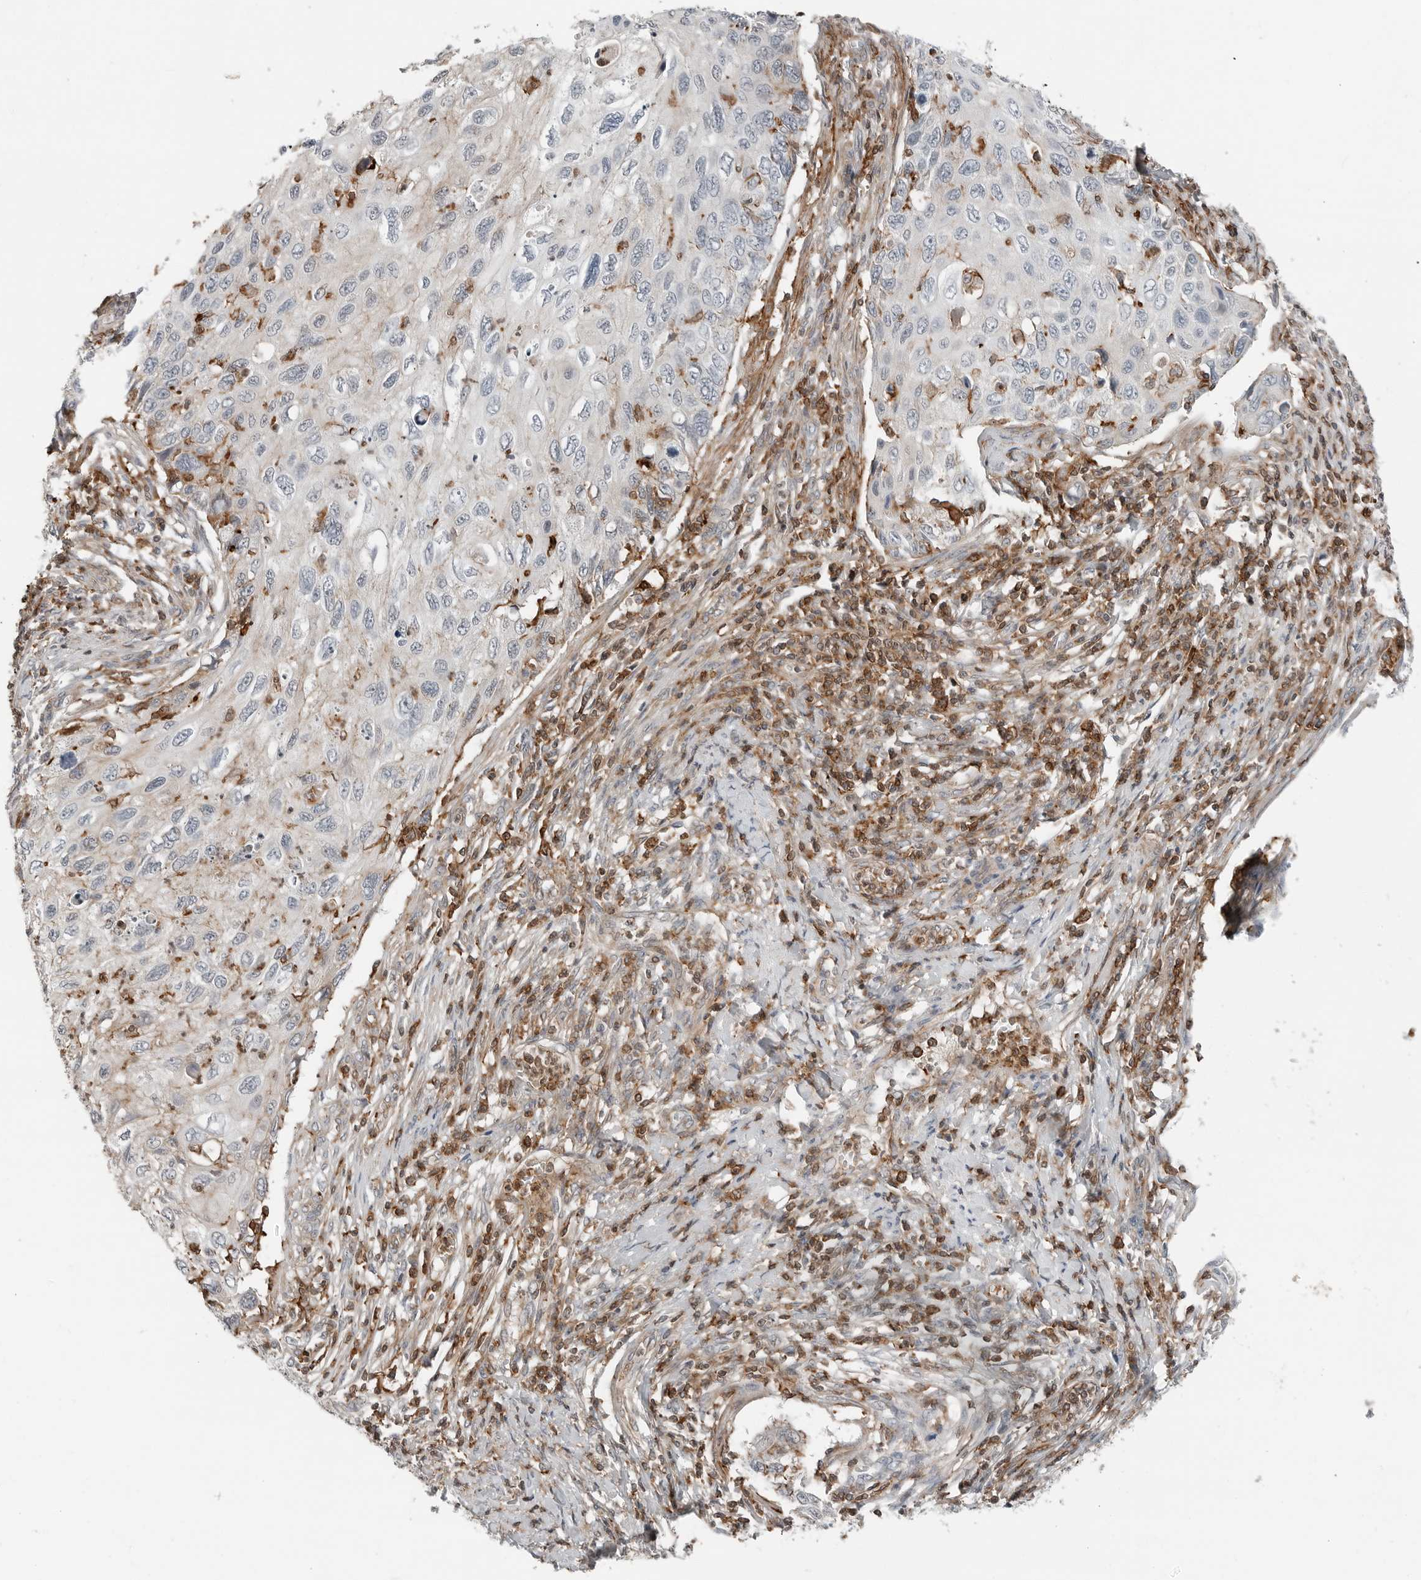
{"staining": {"intensity": "negative", "quantity": "none", "location": "none"}, "tissue": "cervical cancer", "cell_type": "Tumor cells", "image_type": "cancer", "snomed": [{"axis": "morphology", "description": "Squamous cell carcinoma, NOS"}, {"axis": "topography", "description": "Cervix"}], "caption": "Cervical squamous cell carcinoma was stained to show a protein in brown. There is no significant expression in tumor cells.", "gene": "LEFTY2", "patient": {"sex": "female", "age": 70}}